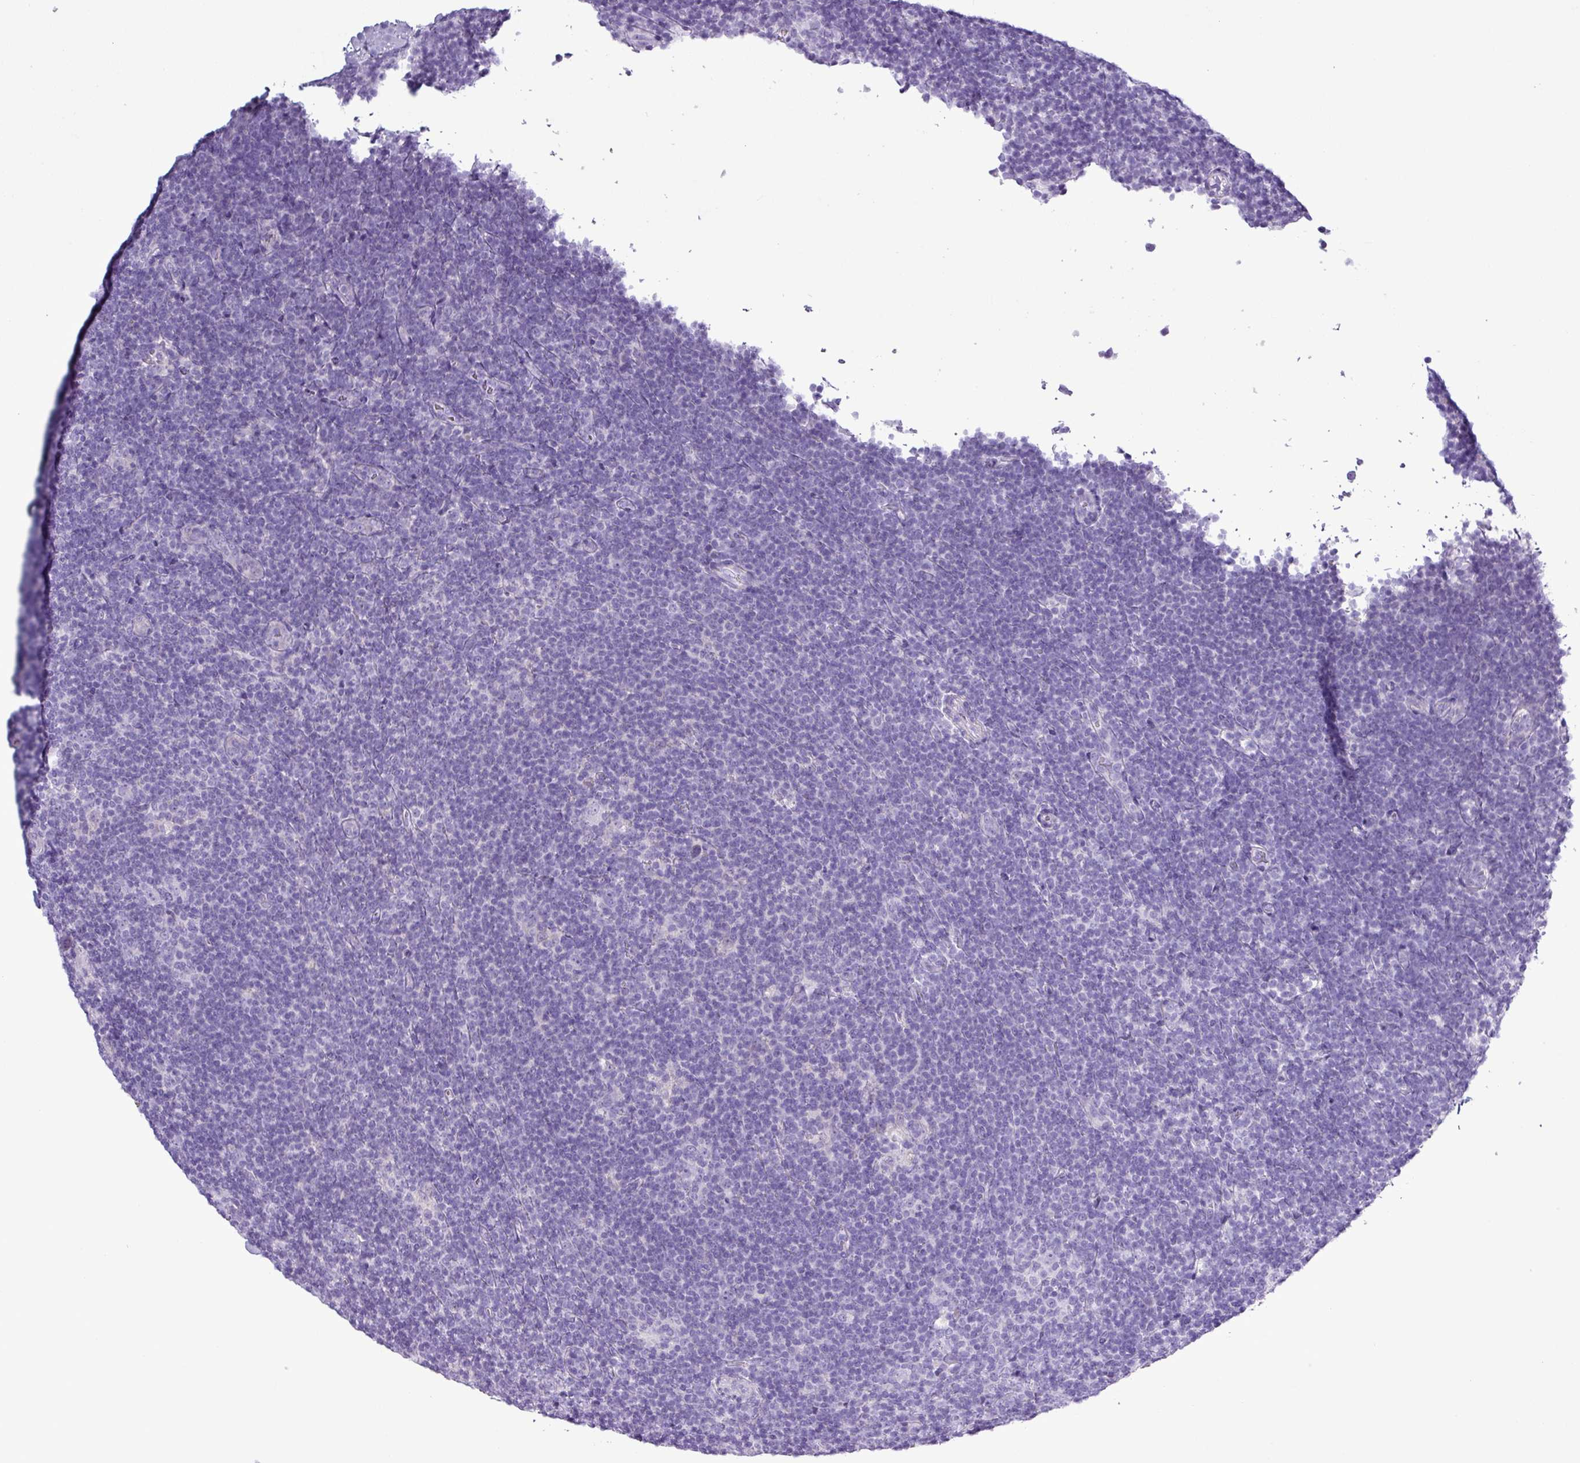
{"staining": {"intensity": "negative", "quantity": "none", "location": "none"}, "tissue": "lymphoma", "cell_type": "Tumor cells", "image_type": "cancer", "snomed": [{"axis": "morphology", "description": "Hodgkin's disease, NOS"}, {"axis": "topography", "description": "Lymph node"}], "caption": "A micrograph of human lymphoma is negative for staining in tumor cells.", "gene": "ALDH3A1", "patient": {"sex": "female", "age": 57}}